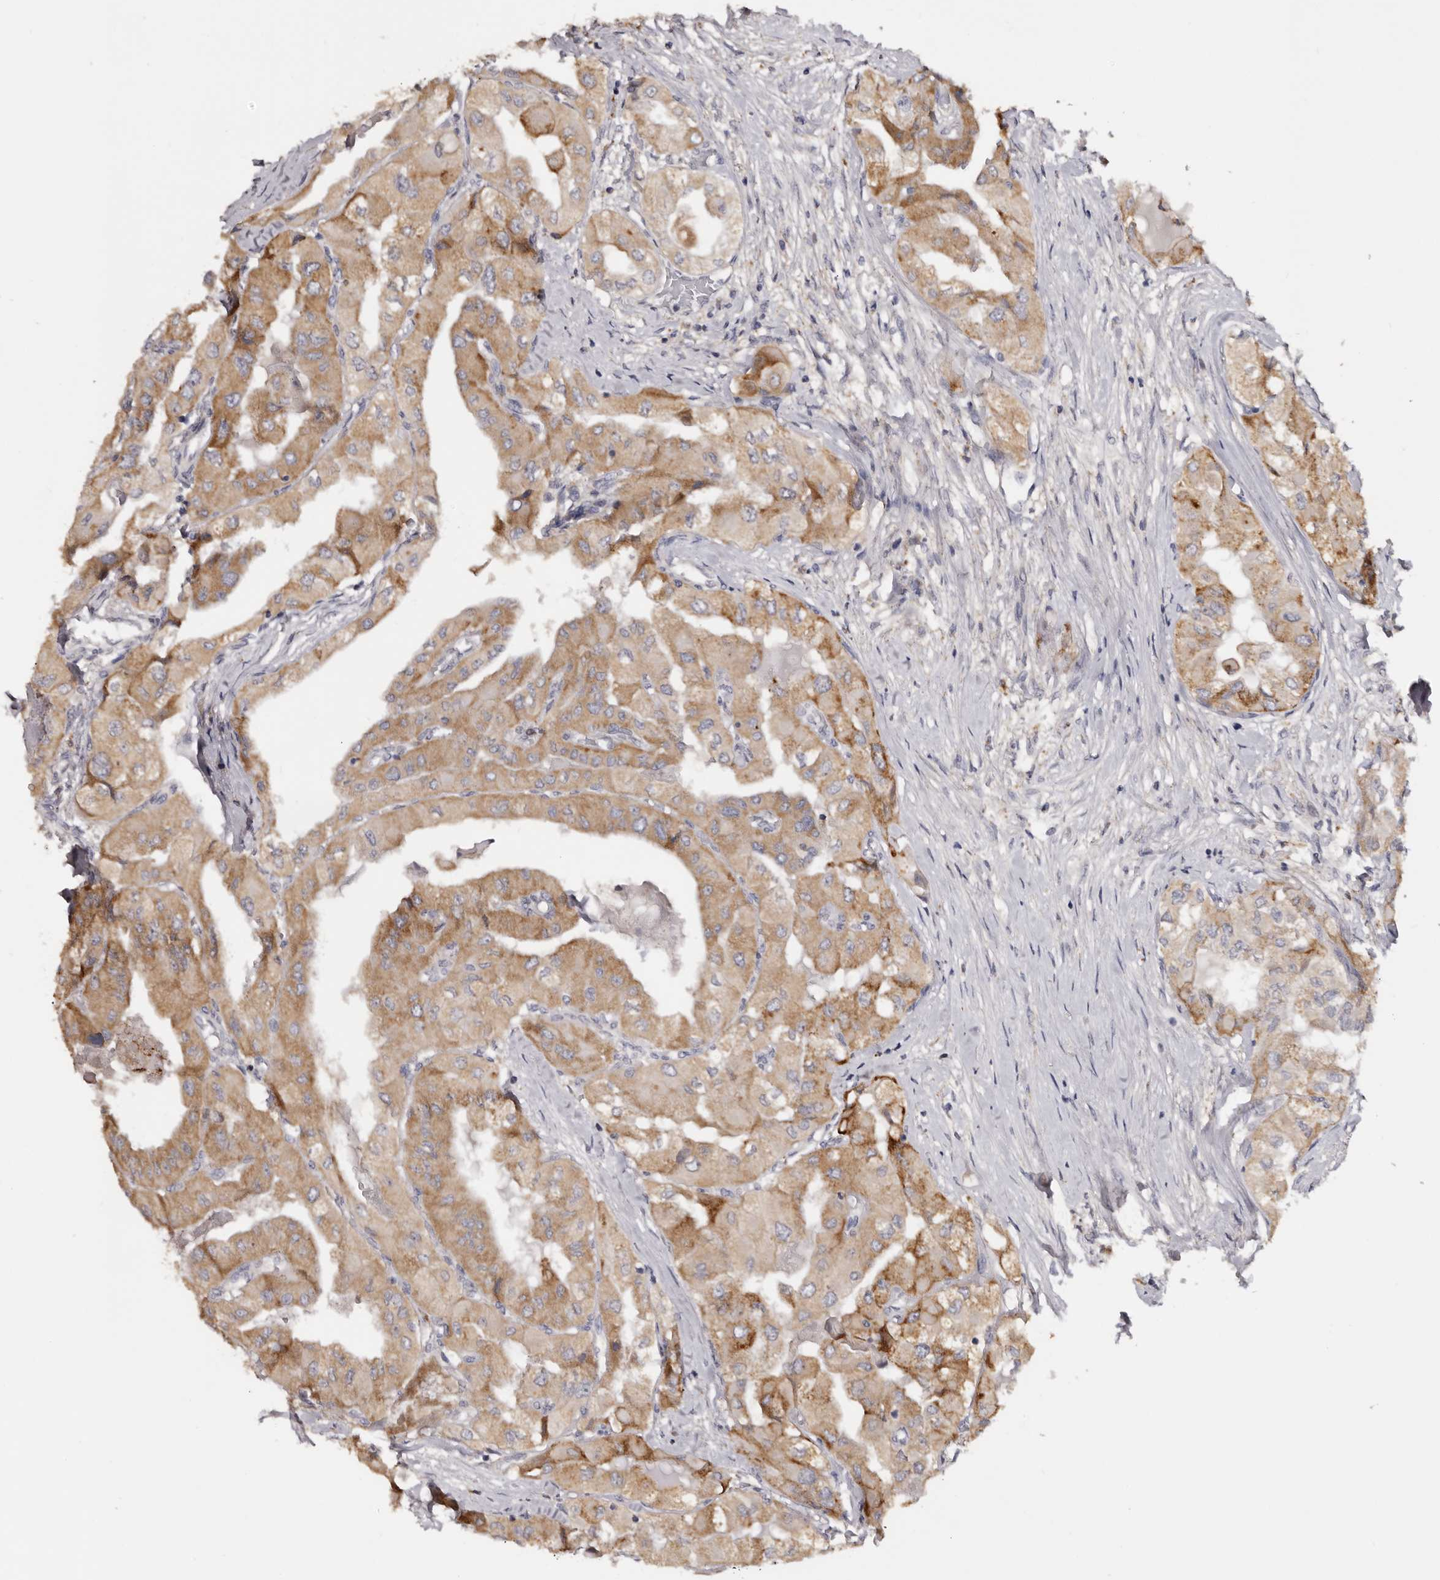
{"staining": {"intensity": "moderate", "quantity": ">75%", "location": "cytoplasmic/membranous"}, "tissue": "thyroid cancer", "cell_type": "Tumor cells", "image_type": "cancer", "snomed": [{"axis": "morphology", "description": "Papillary adenocarcinoma, NOS"}, {"axis": "topography", "description": "Thyroid gland"}], "caption": "Protein staining demonstrates moderate cytoplasmic/membranous staining in about >75% of tumor cells in thyroid cancer (papillary adenocarcinoma). Using DAB (3,3'-diaminobenzidine) (brown) and hematoxylin (blue) stains, captured at high magnification using brightfield microscopy.", "gene": "DAP", "patient": {"sex": "female", "age": 59}}